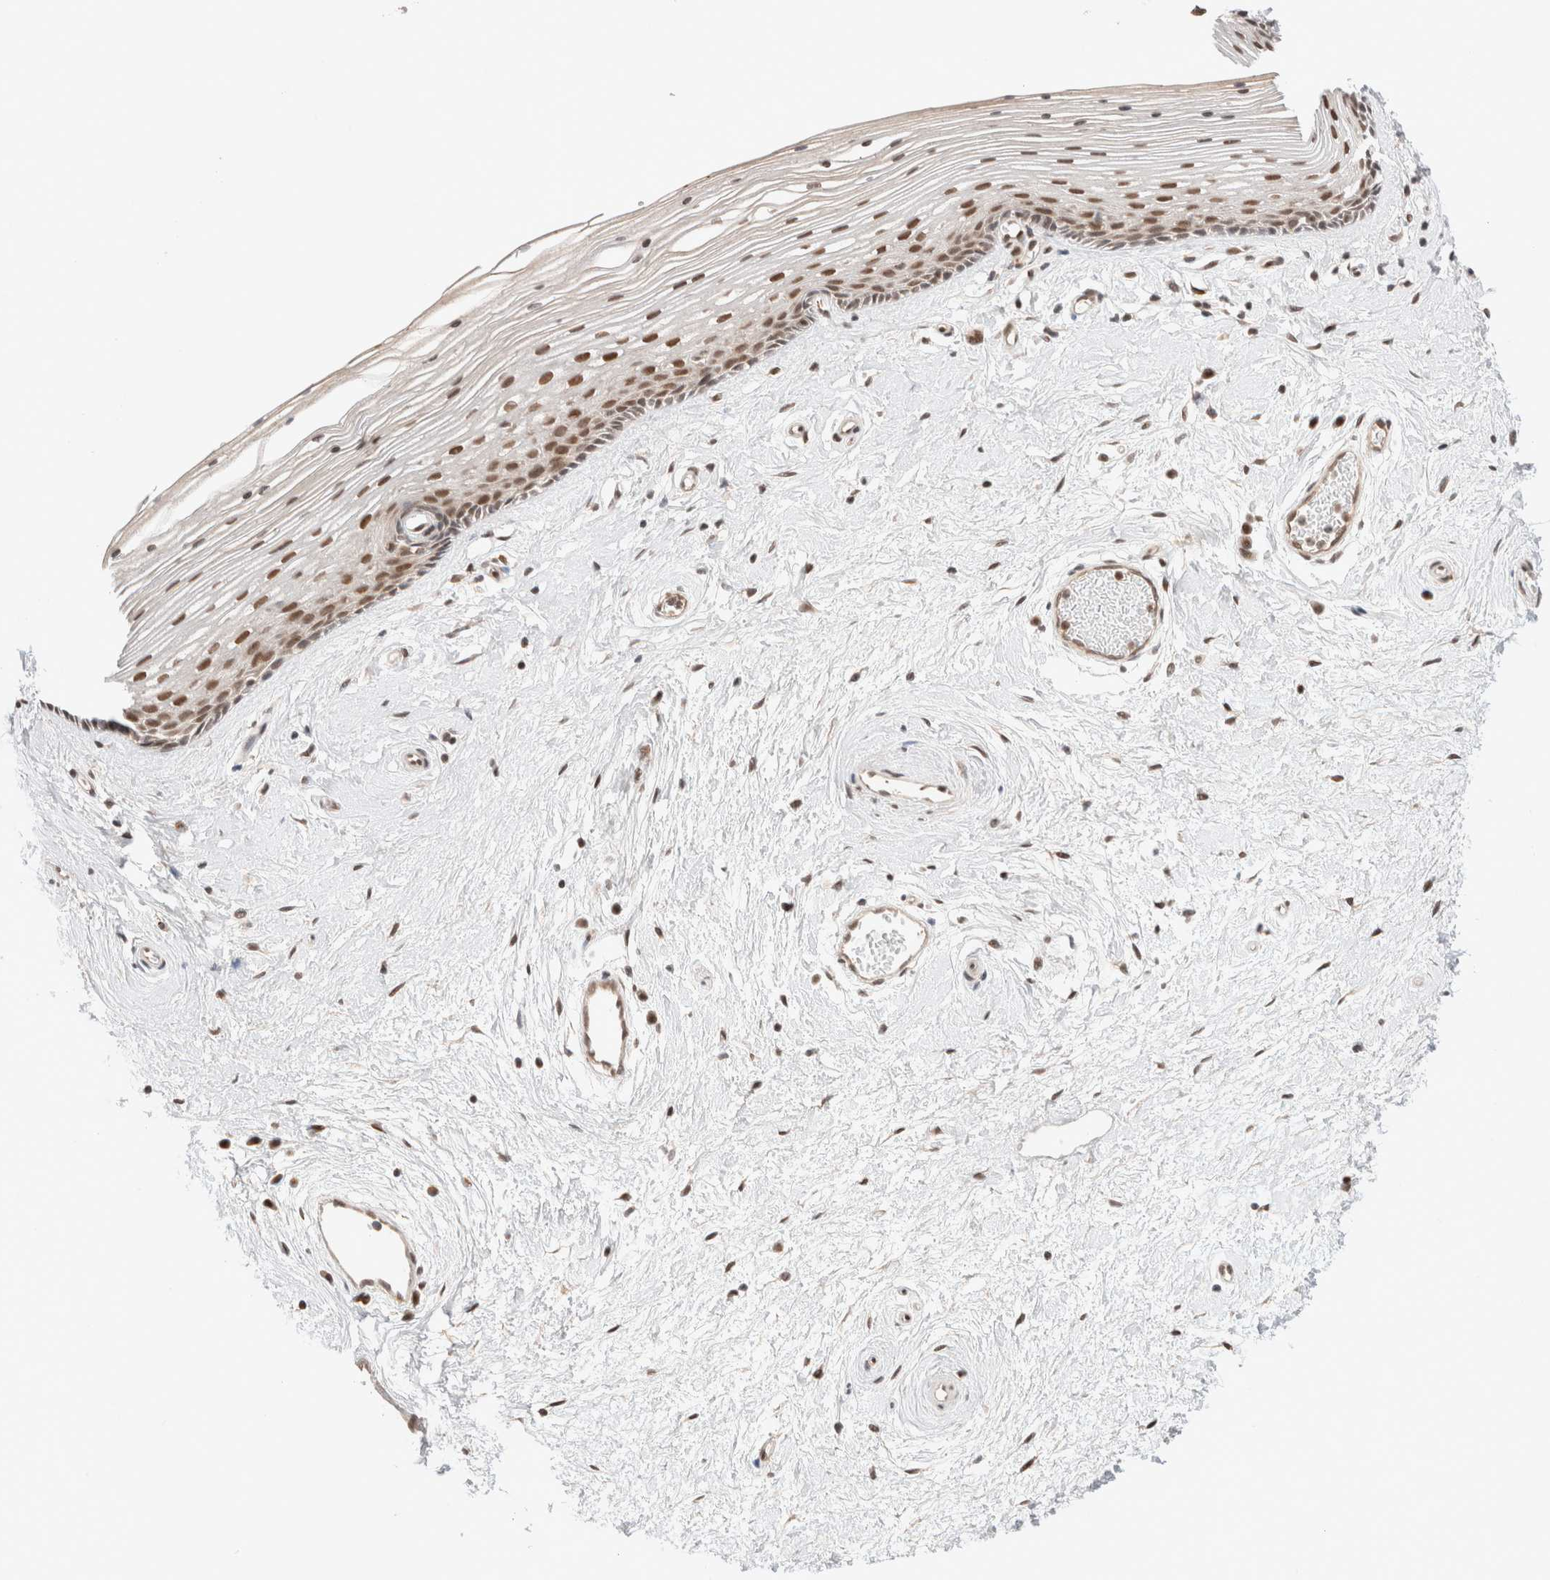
{"staining": {"intensity": "moderate", "quantity": ">75%", "location": "nuclear"}, "tissue": "vagina", "cell_type": "Squamous epithelial cells", "image_type": "normal", "snomed": [{"axis": "morphology", "description": "Normal tissue, NOS"}, {"axis": "topography", "description": "Vagina"}], "caption": "Immunohistochemistry micrograph of normal vagina: vagina stained using immunohistochemistry shows medium levels of moderate protein expression localized specifically in the nuclear of squamous epithelial cells, appearing as a nuclear brown color.", "gene": "GATAD2A", "patient": {"sex": "female", "age": 46}}